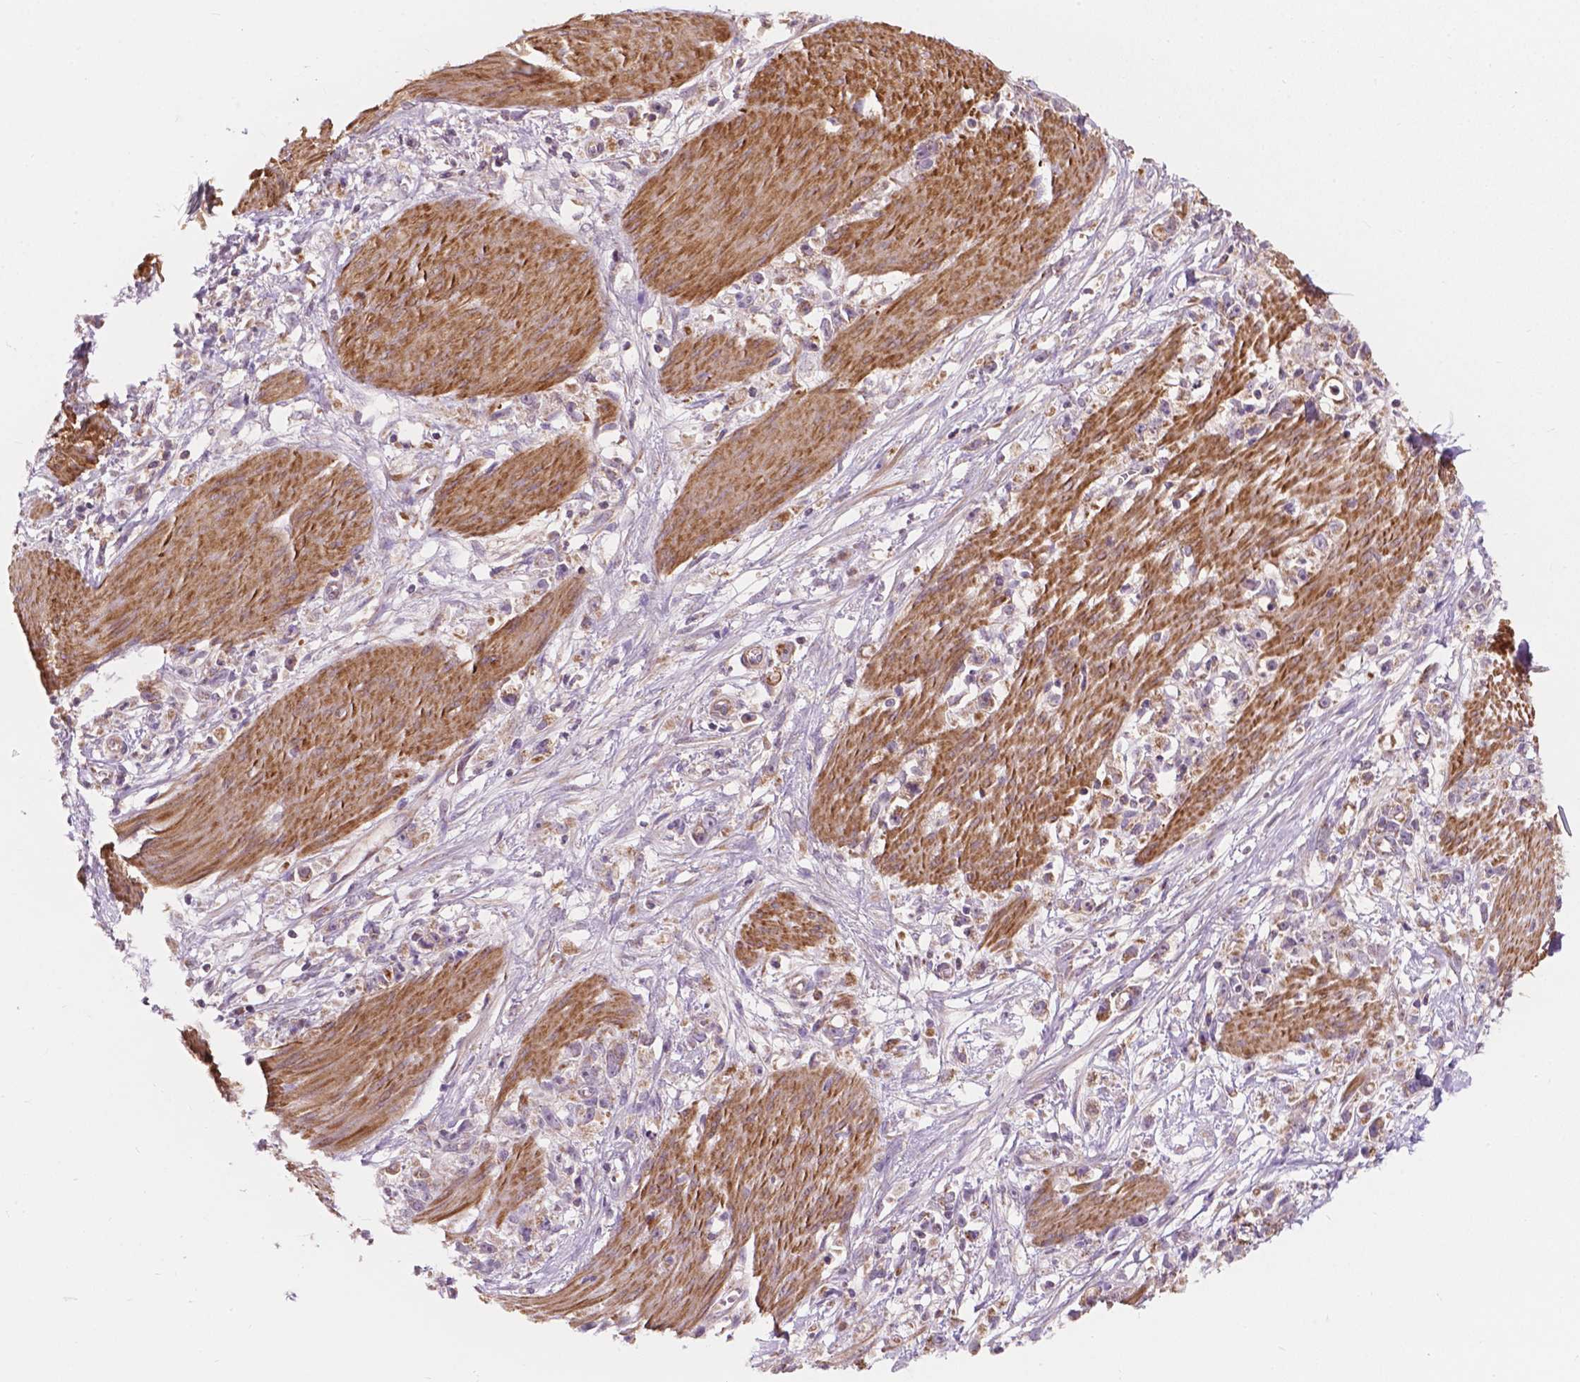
{"staining": {"intensity": "weak", "quantity": "25%-75%", "location": "cytoplasmic/membranous"}, "tissue": "stomach cancer", "cell_type": "Tumor cells", "image_type": "cancer", "snomed": [{"axis": "morphology", "description": "Adenocarcinoma, NOS"}, {"axis": "topography", "description": "Stomach"}], "caption": "Stomach cancer stained for a protein exhibits weak cytoplasmic/membranous positivity in tumor cells.", "gene": "NDUFA10", "patient": {"sex": "female", "age": 59}}